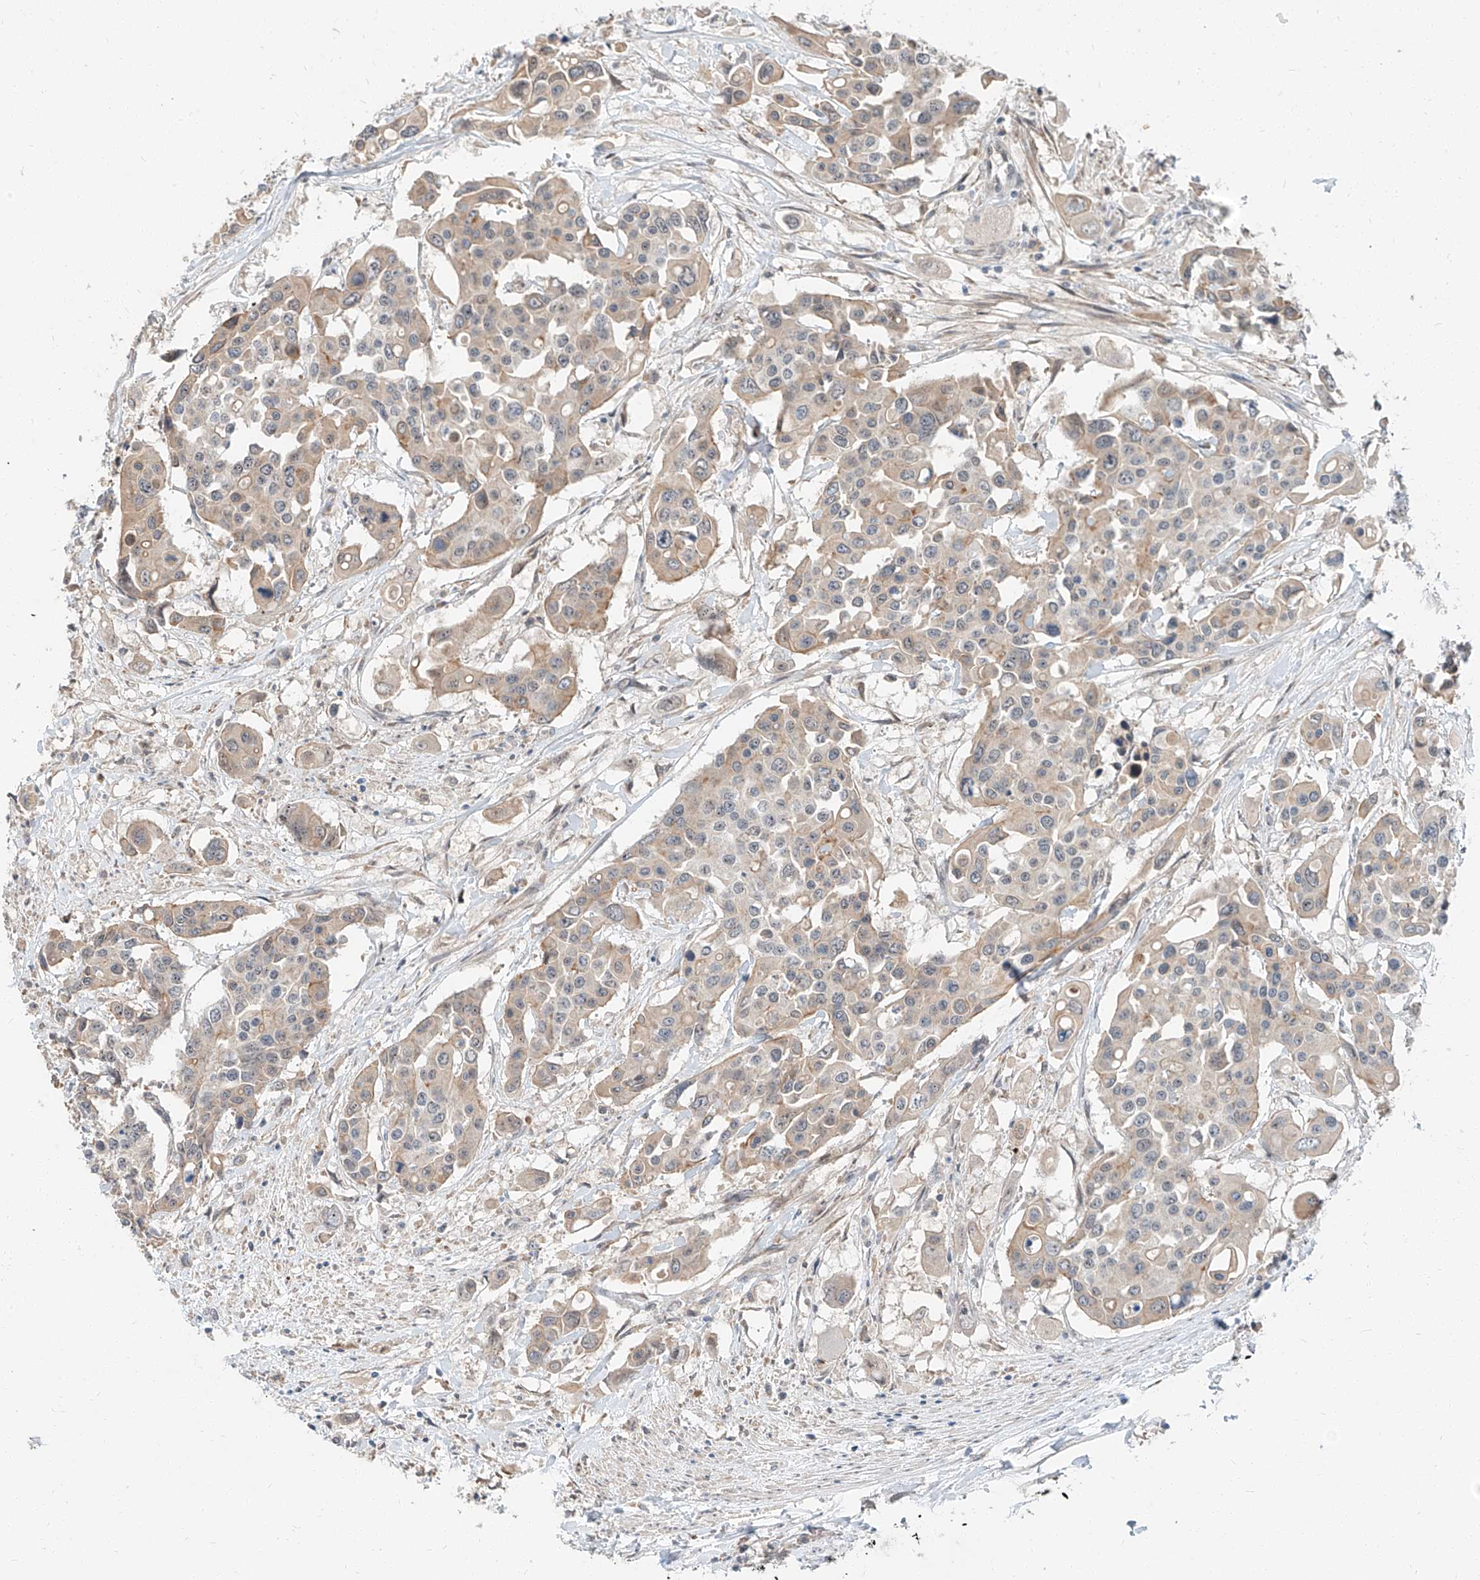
{"staining": {"intensity": "weak", "quantity": "<25%", "location": "cytoplasmic/membranous"}, "tissue": "colorectal cancer", "cell_type": "Tumor cells", "image_type": "cancer", "snomed": [{"axis": "morphology", "description": "Adenocarcinoma, NOS"}, {"axis": "topography", "description": "Colon"}], "caption": "Micrograph shows no significant protein positivity in tumor cells of colorectal cancer (adenocarcinoma).", "gene": "STX19", "patient": {"sex": "male", "age": 77}}